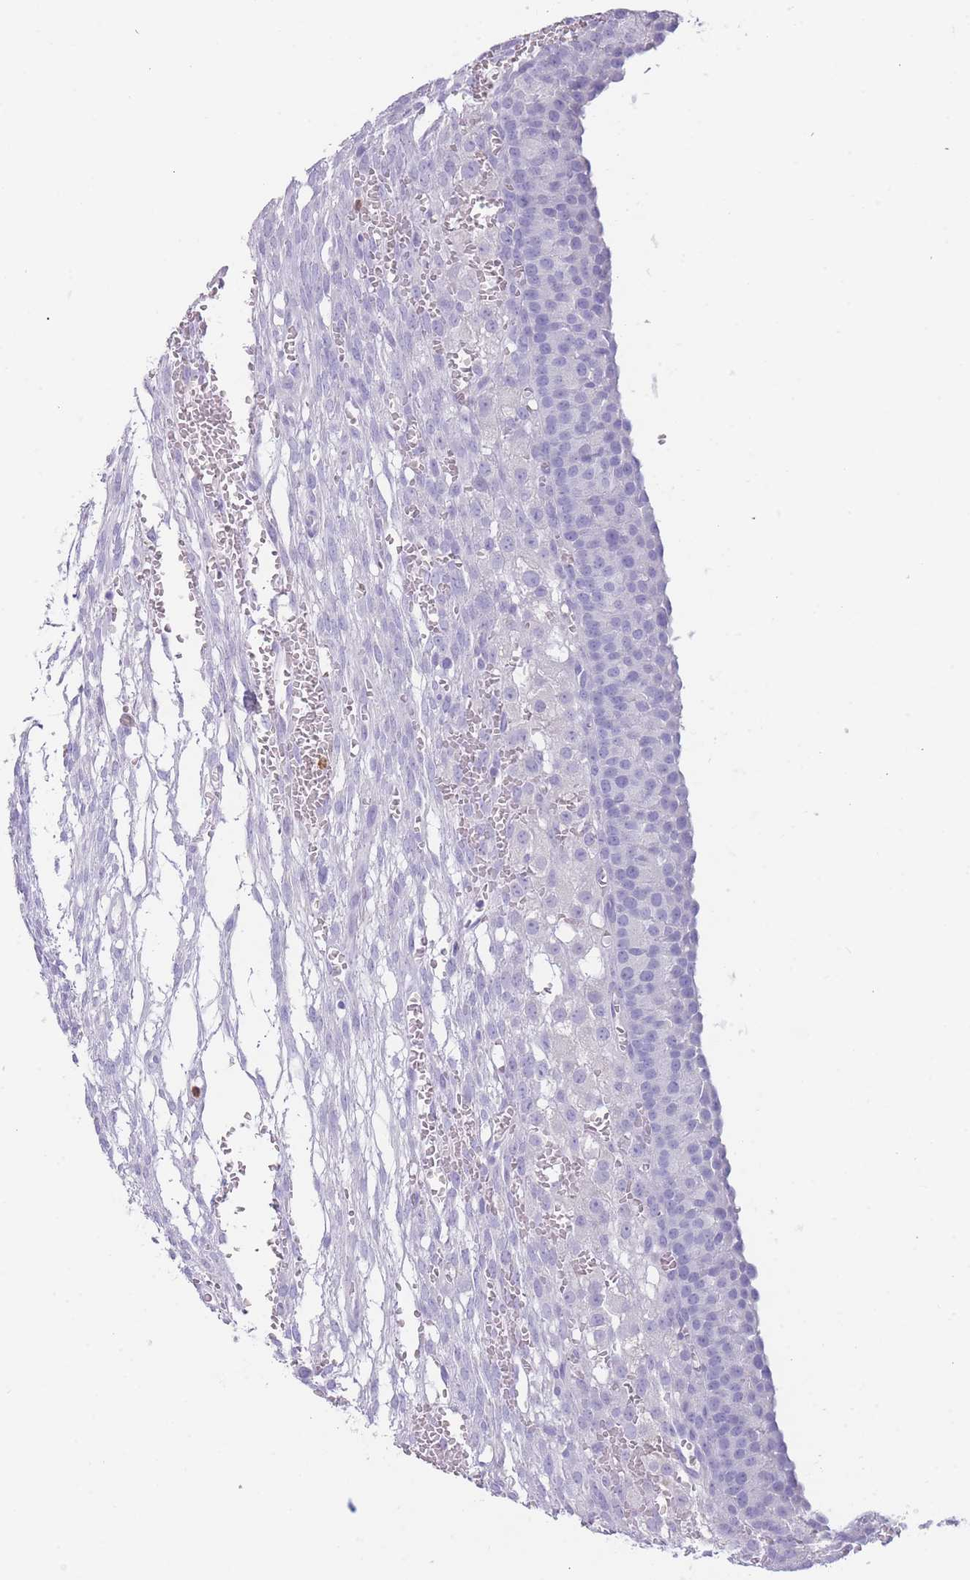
{"staining": {"intensity": "negative", "quantity": "none", "location": "none"}, "tissue": "ovary", "cell_type": "Follicle cells", "image_type": "normal", "snomed": [{"axis": "morphology", "description": "Normal tissue, NOS"}, {"axis": "topography", "description": "Ovary"}], "caption": "The histopathology image reveals no significant positivity in follicle cells of ovary. (IHC, brightfield microscopy, high magnification).", "gene": "ZNF627", "patient": {"sex": "female", "age": 39}}